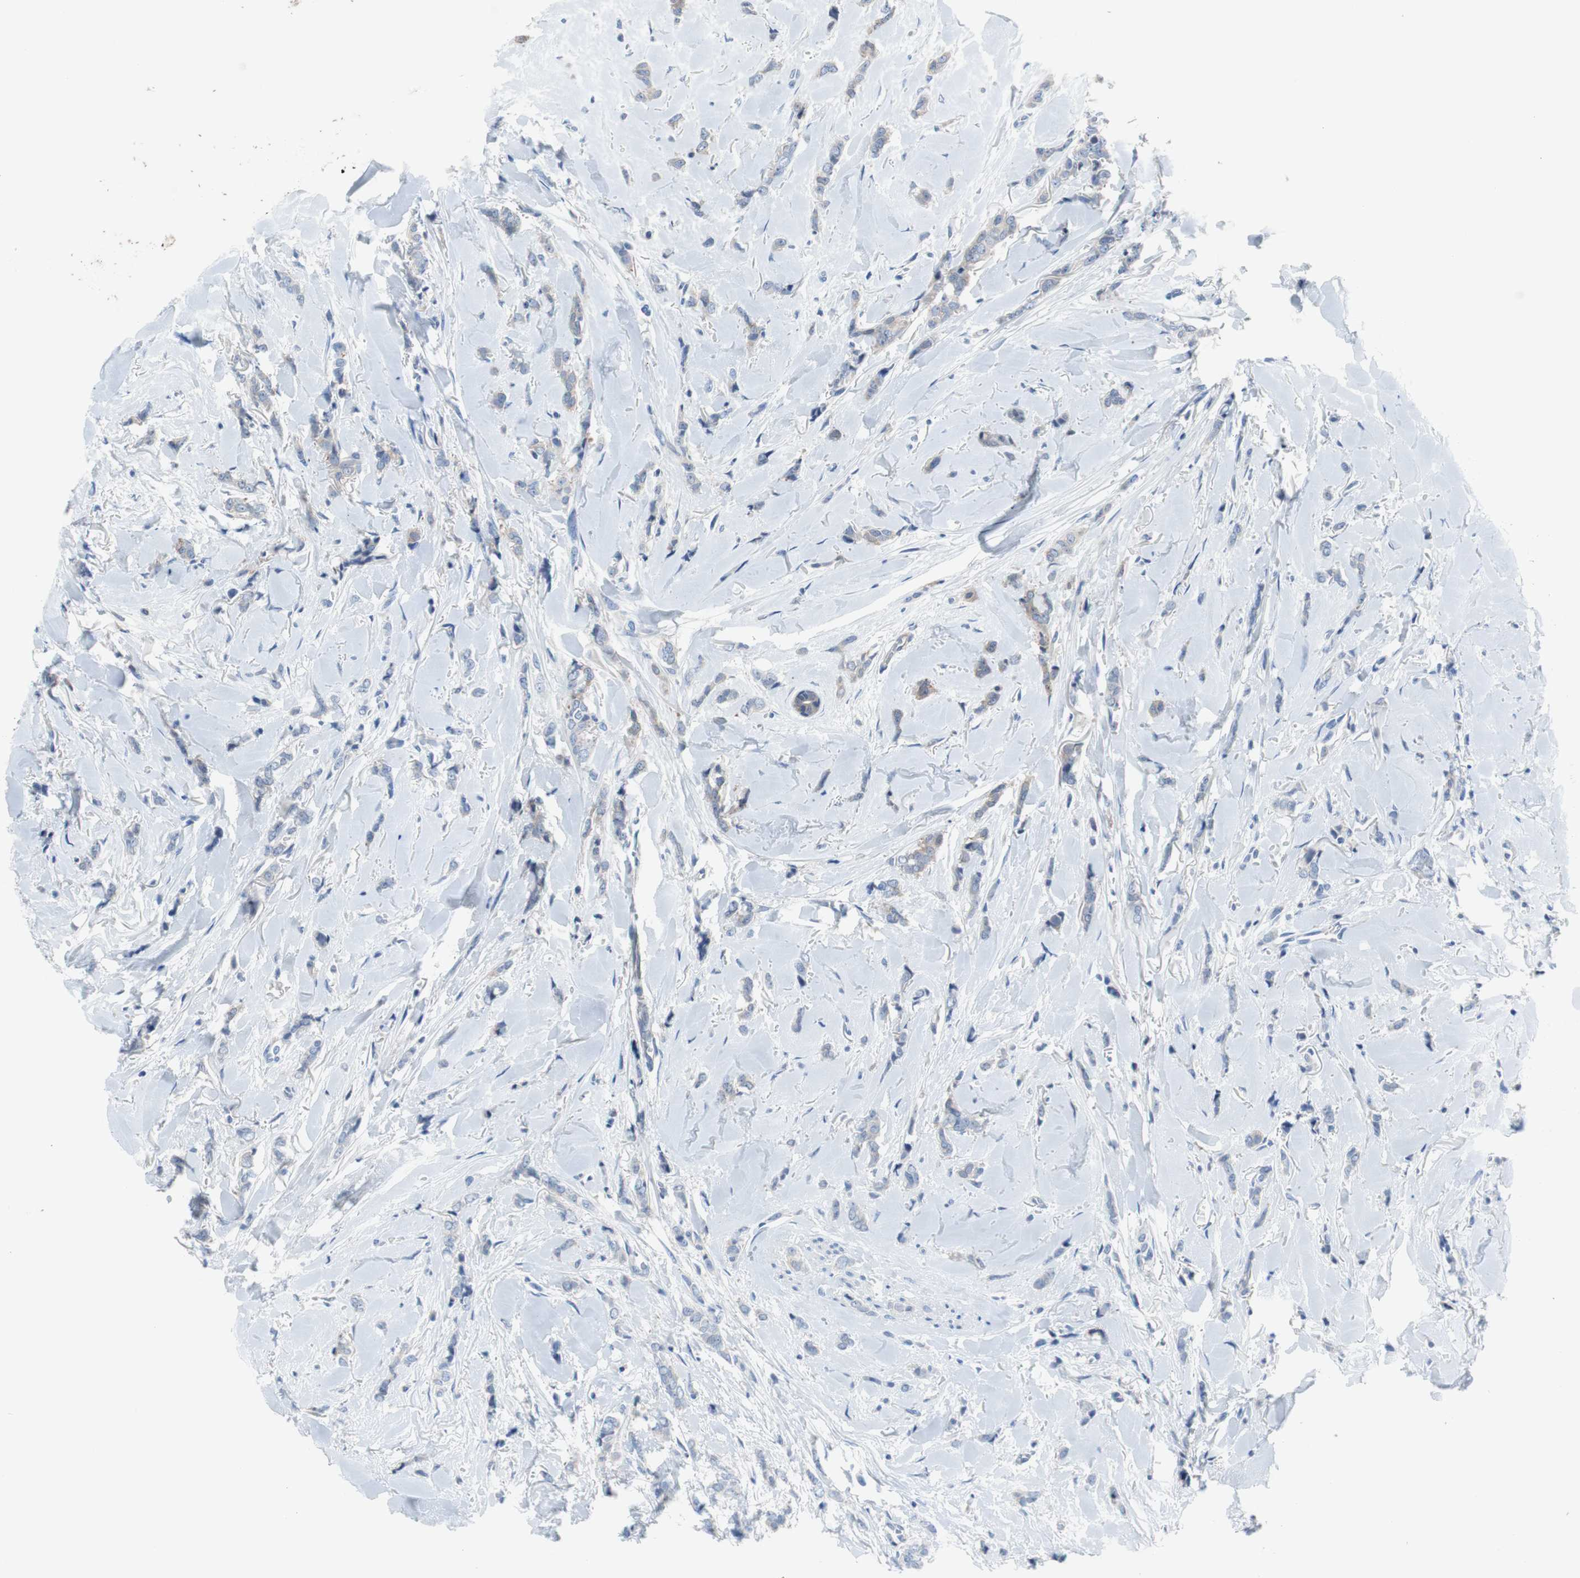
{"staining": {"intensity": "weak", "quantity": "25%-75%", "location": "cytoplasmic/membranous"}, "tissue": "breast cancer", "cell_type": "Tumor cells", "image_type": "cancer", "snomed": [{"axis": "morphology", "description": "Lobular carcinoma"}, {"axis": "topography", "description": "Skin"}, {"axis": "topography", "description": "Breast"}], "caption": "A brown stain labels weak cytoplasmic/membranous staining of a protein in breast cancer (lobular carcinoma) tumor cells. (DAB (3,3'-diaminobenzidine) IHC, brown staining for protein, blue staining for nuclei).", "gene": "EEF2K", "patient": {"sex": "female", "age": 46}}